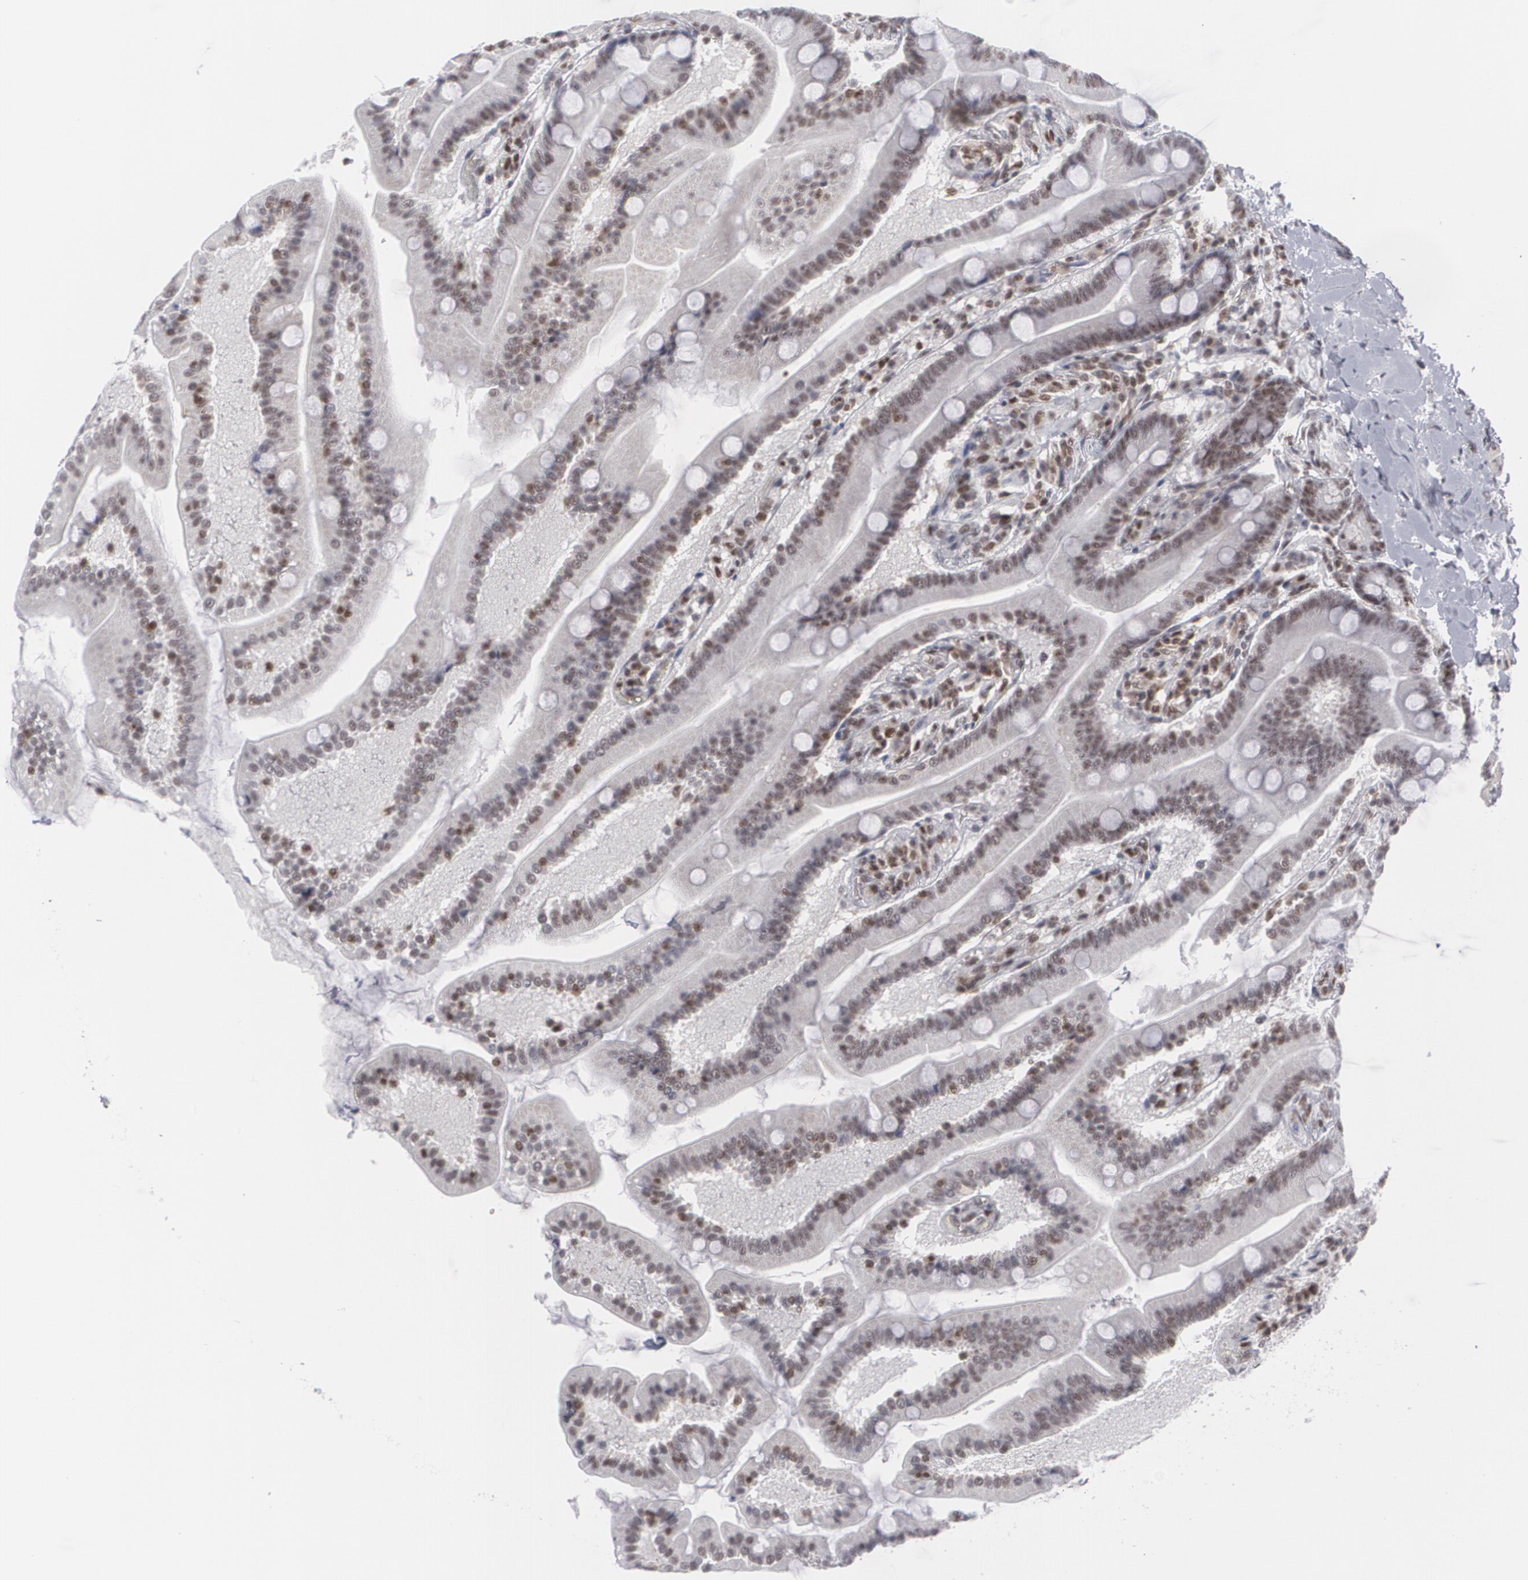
{"staining": {"intensity": "moderate", "quantity": "25%-75%", "location": "nuclear"}, "tissue": "duodenum", "cell_type": "Glandular cells", "image_type": "normal", "snomed": [{"axis": "morphology", "description": "Normal tissue, NOS"}, {"axis": "topography", "description": "Duodenum"}], "caption": "This is an image of immunohistochemistry staining of benign duodenum, which shows moderate expression in the nuclear of glandular cells.", "gene": "MCL1", "patient": {"sex": "female", "age": 64}}